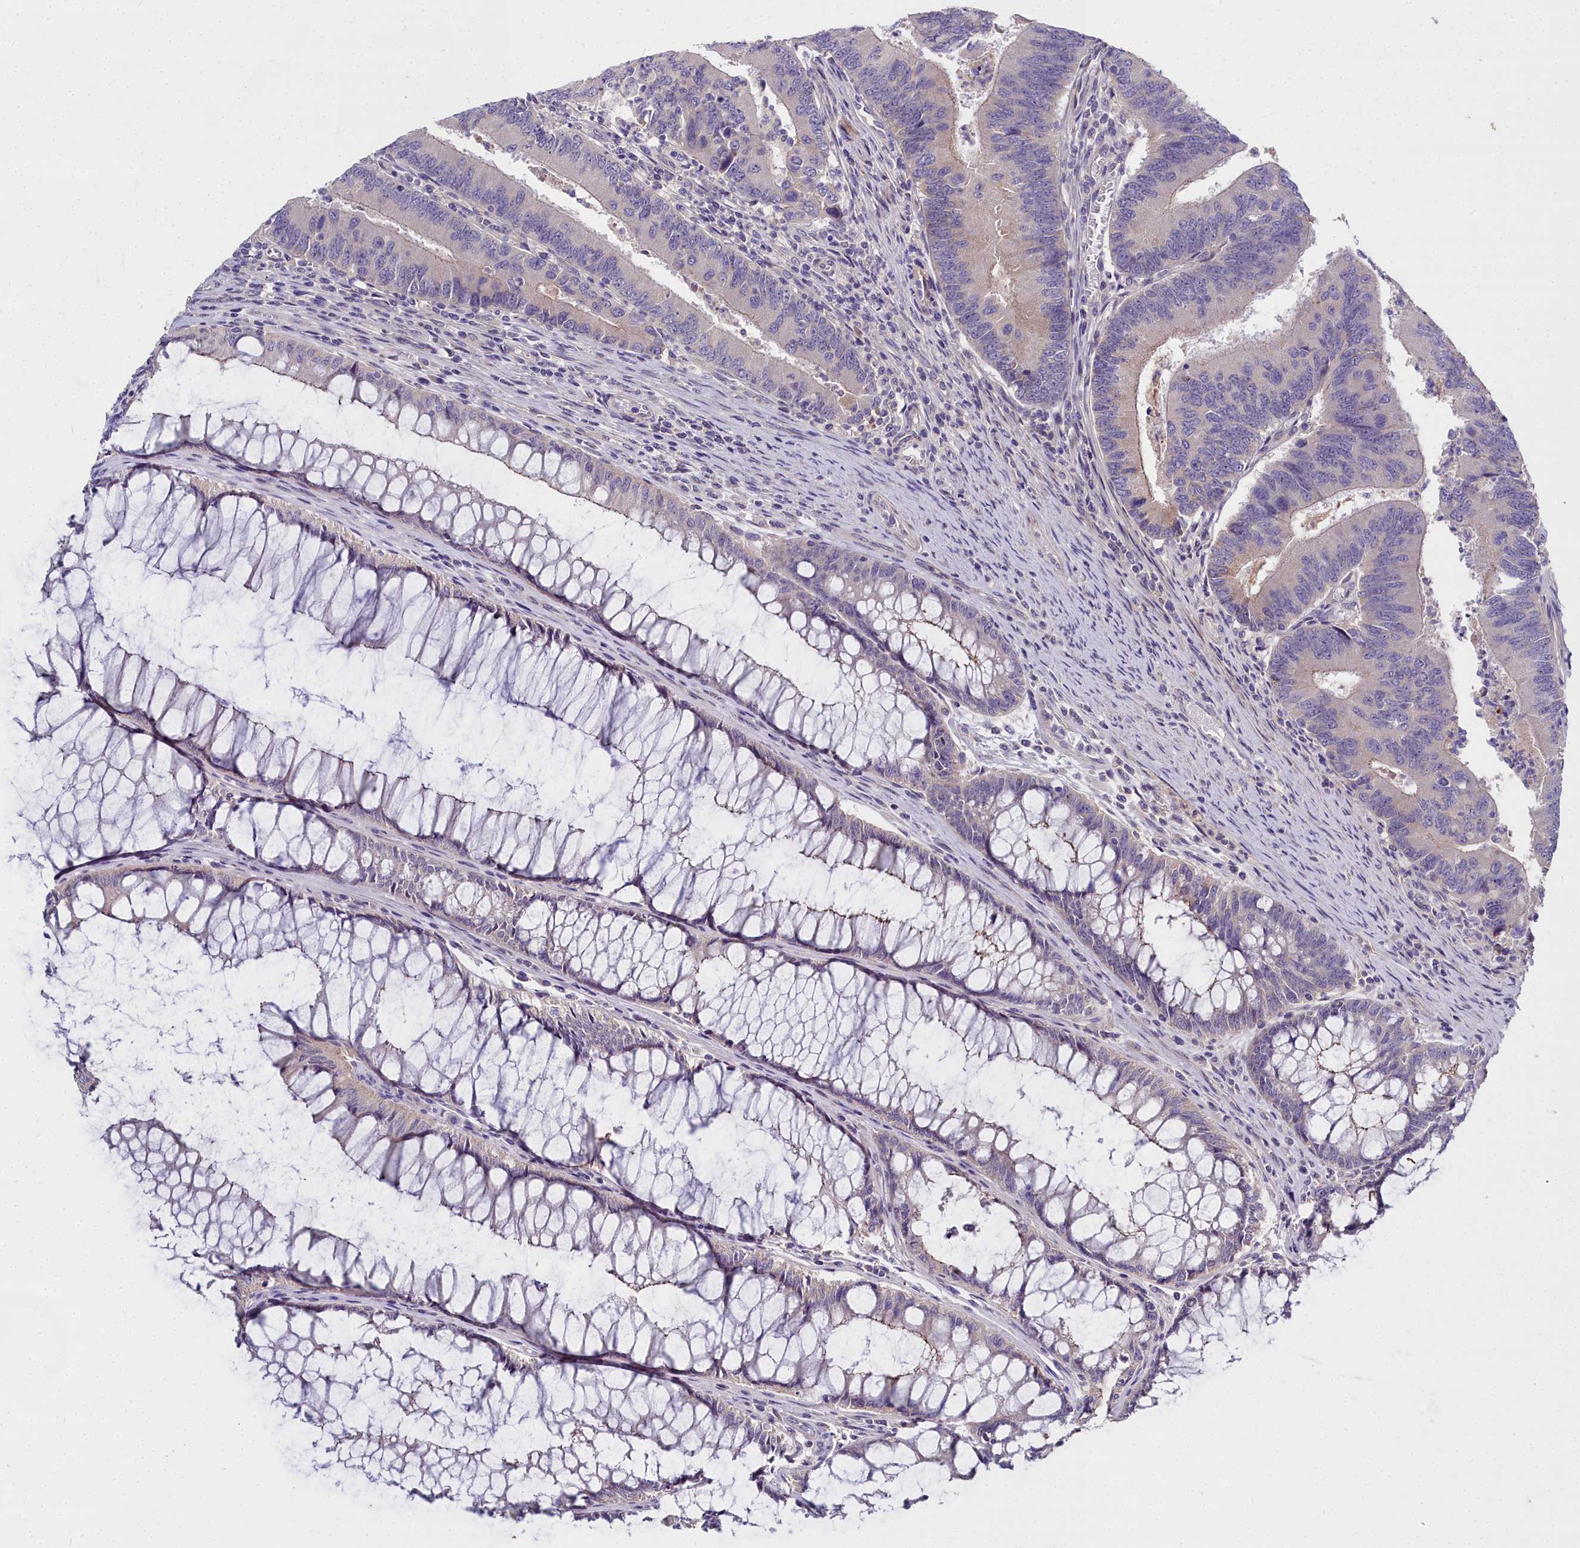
{"staining": {"intensity": "negative", "quantity": "none", "location": "none"}, "tissue": "colorectal cancer", "cell_type": "Tumor cells", "image_type": "cancer", "snomed": [{"axis": "morphology", "description": "Adenocarcinoma, NOS"}, {"axis": "topography", "description": "Colon"}], "caption": "This is an IHC micrograph of colorectal cancer (adenocarcinoma). There is no expression in tumor cells.", "gene": "NT5M", "patient": {"sex": "female", "age": 67}}